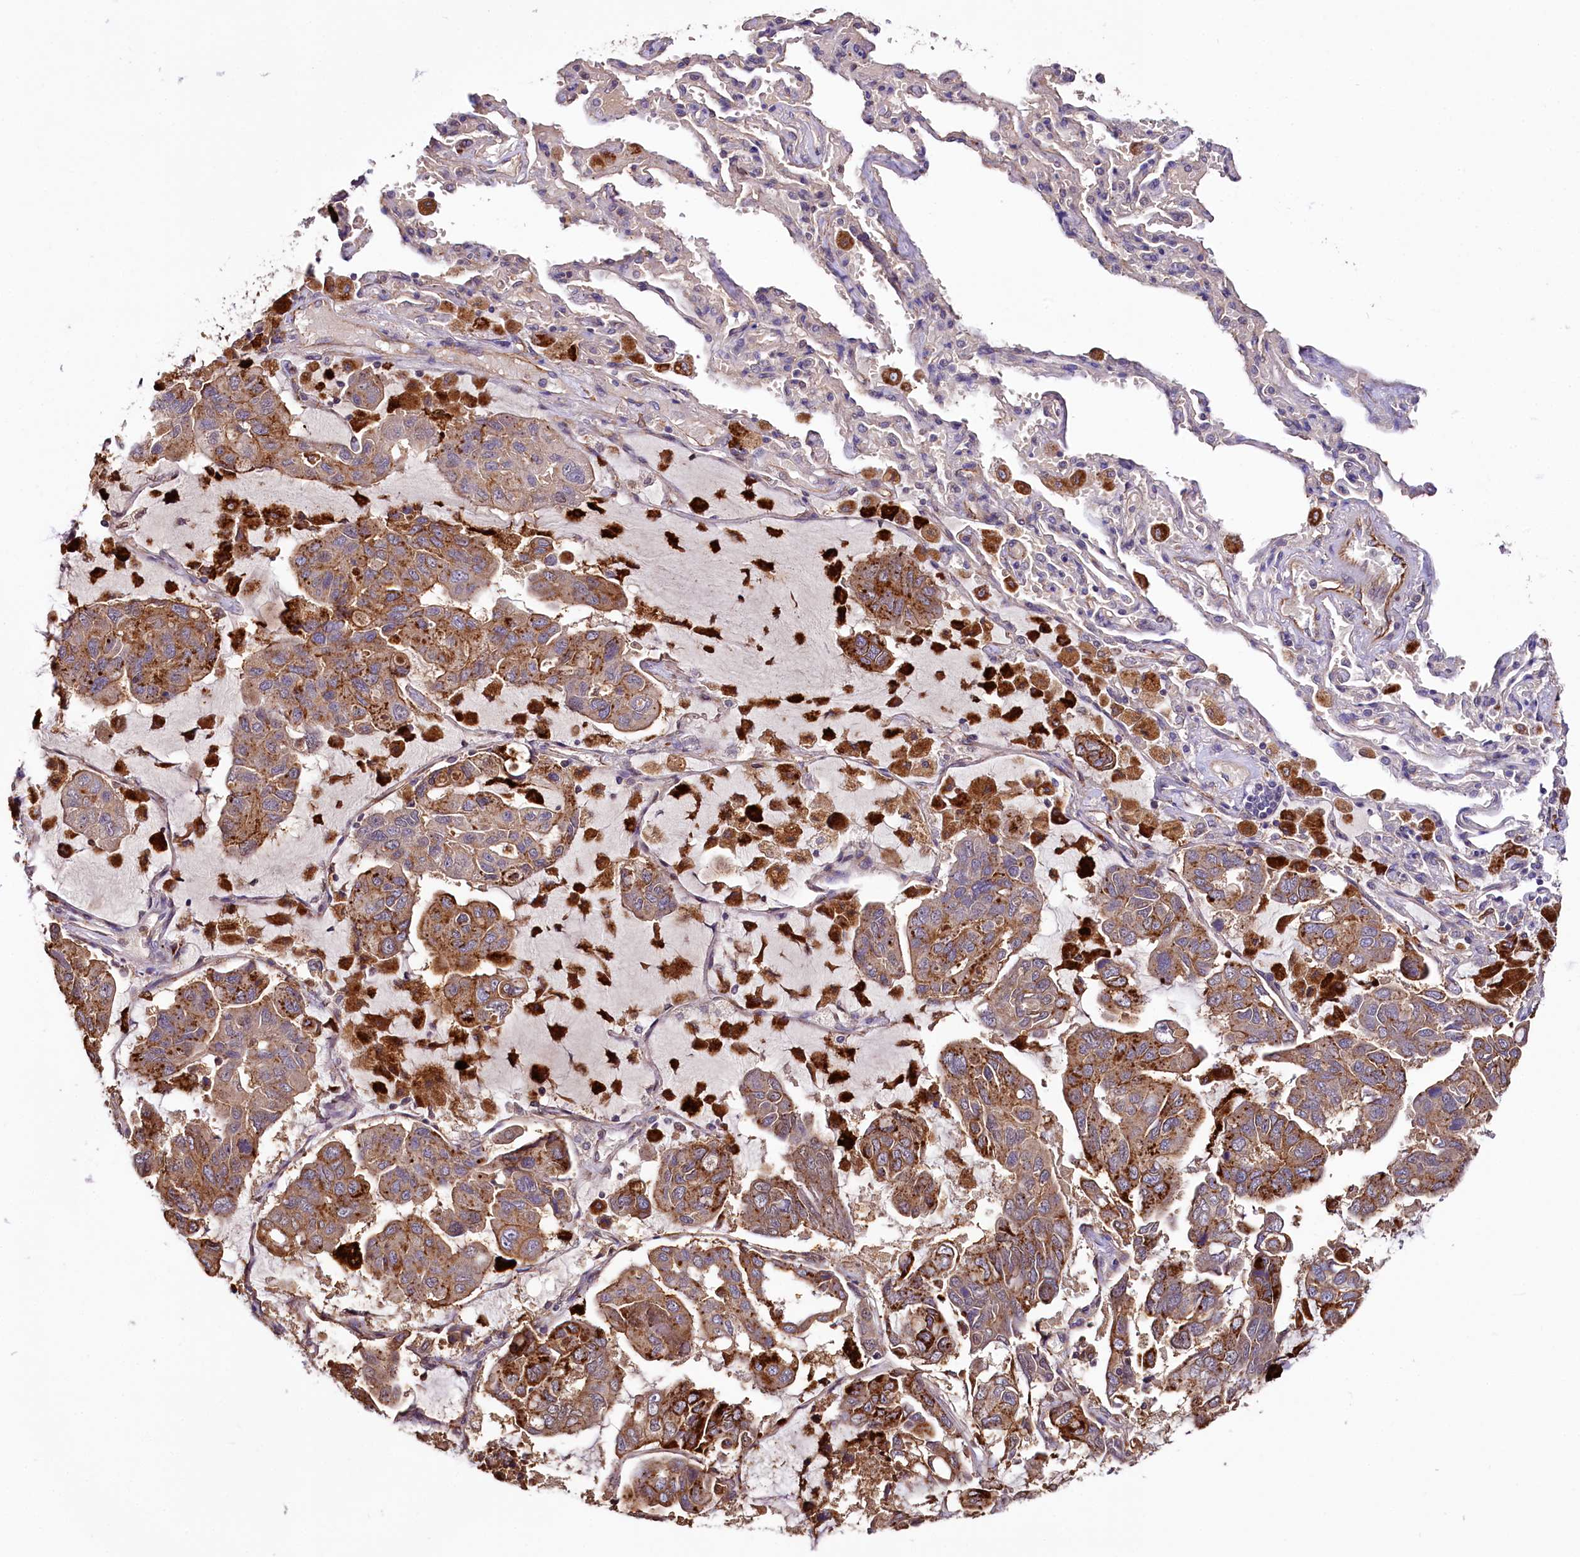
{"staining": {"intensity": "moderate", "quantity": ">75%", "location": "cytoplasmic/membranous"}, "tissue": "lung cancer", "cell_type": "Tumor cells", "image_type": "cancer", "snomed": [{"axis": "morphology", "description": "Adenocarcinoma, NOS"}, {"axis": "topography", "description": "Lung"}], "caption": "An immunohistochemistry (IHC) photomicrograph of tumor tissue is shown. Protein staining in brown labels moderate cytoplasmic/membranous positivity in lung cancer within tumor cells. Immunohistochemistry (ihc) stains the protein of interest in brown and the nuclei are stained blue.", "gene": "TTC12", "patient": {"sex": "male", "age": 64}}